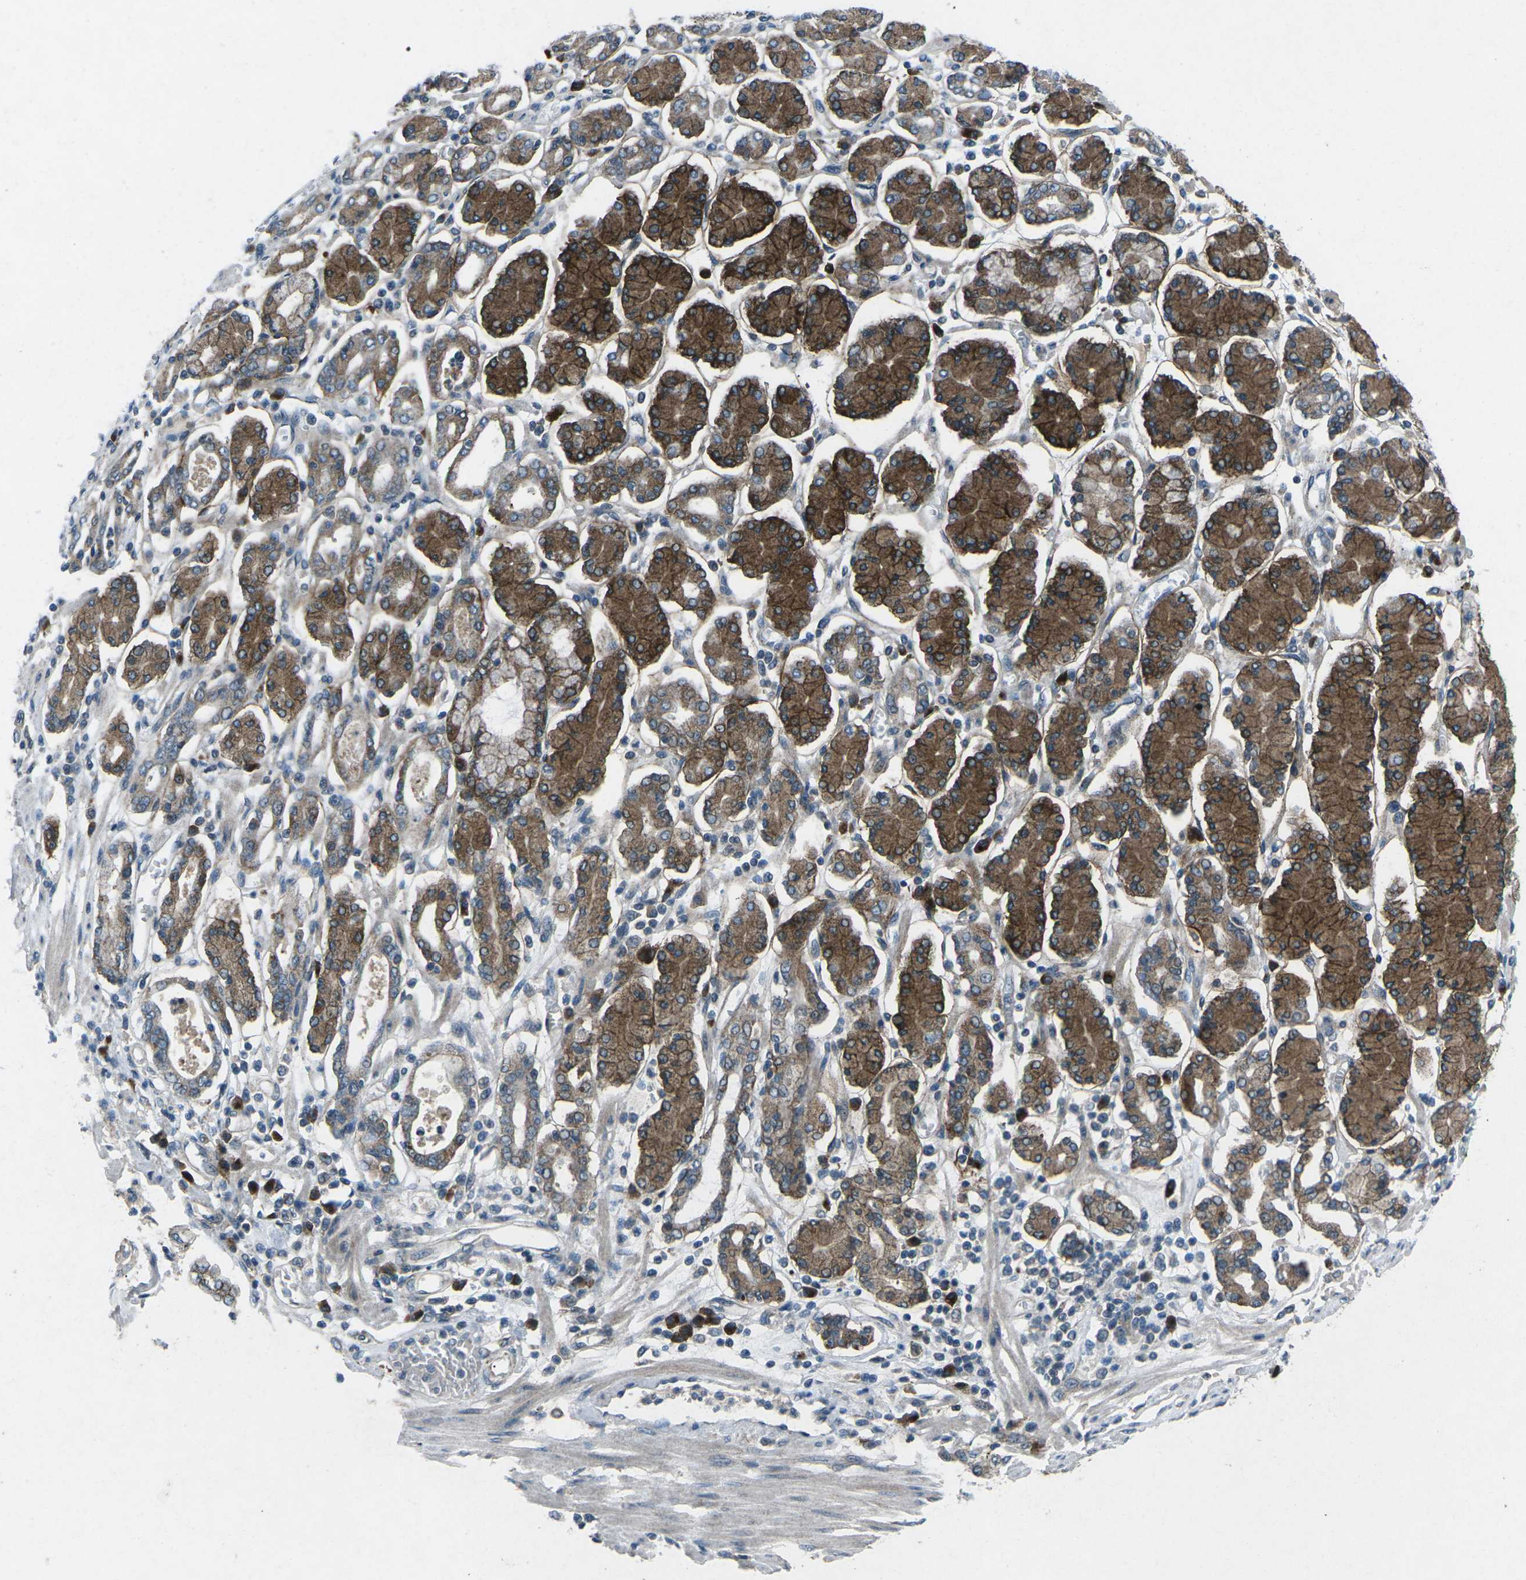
{"staining": {"intensity": "strong", "quantity": "25%-75%", "location": "cytoplasmic/membranous"}, "tissue": "stomach cancer", "cell_type": "Tumor cells", "image_type": "cancer", "snomed": [{"axis": "morphology", "description": "Adenocarcinoma, NOS"}, {"axis": "topography", "description": "Stomach"}], "caption": "Stomach cancer was stained to show a protein in brown. There is high levels of strong cytoplasmic/membranous staining in about 25%-75% of tumor cells. The staining was performed using DAB, with brown indicating positive protein expression. Nuclei are stained blue with hematoxylin.", "gene": "CDK16", "patient": {"sex": "male", "age": 76}}